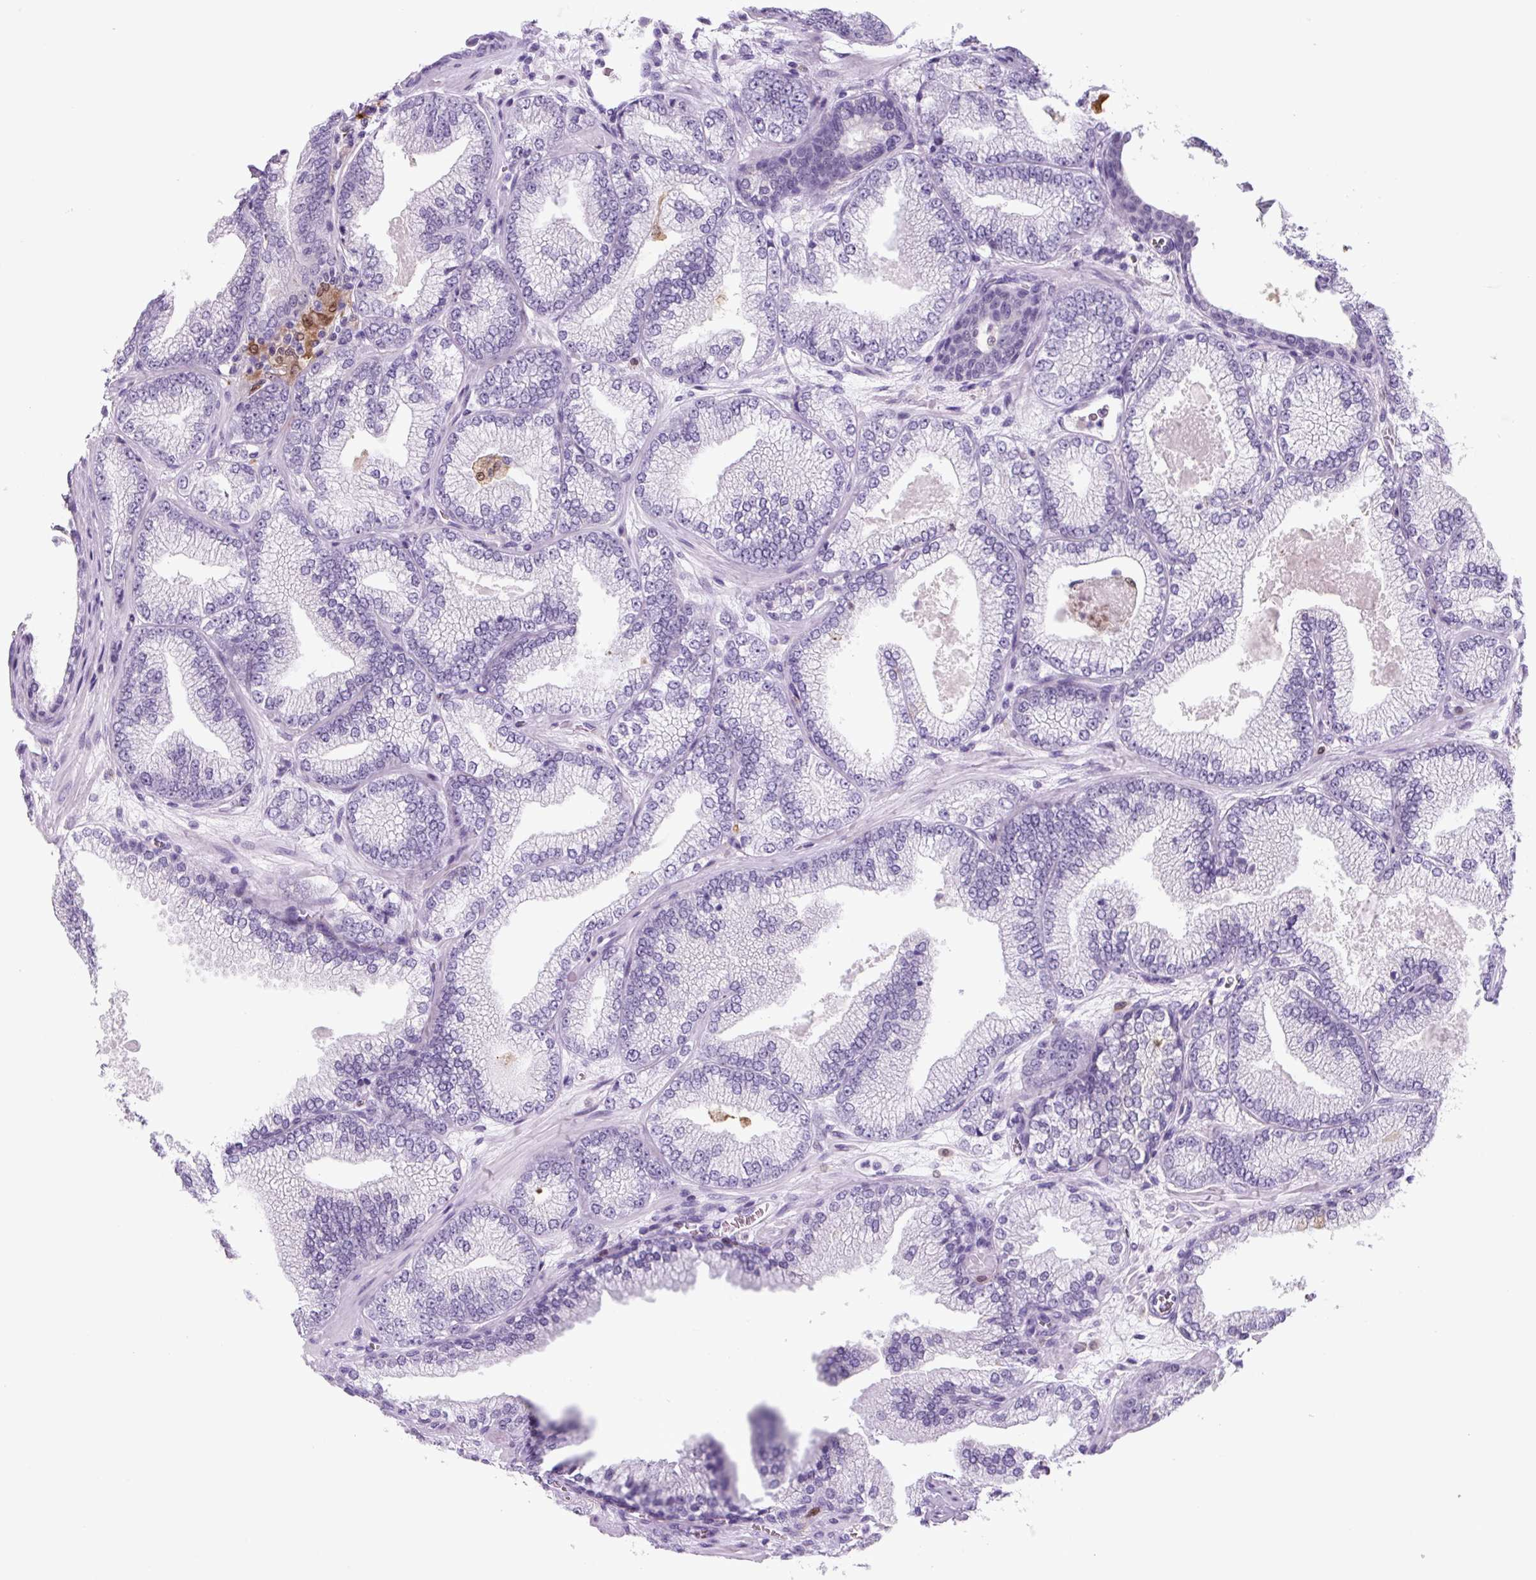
{"staining": {"intensity": "negative", "quantity": "none", "location": "none"}, "tissue": "prostate cancer", "cell_type": "Tumor cells", "image_type": "cancer", "snomed": [{"axis": "morphology", "description": "Adenocarcinoma, High grade"}, {"axis": "topography", "description": "Prostate"}], "caption": "This is an immunohistochemistry (IHC) micrograph of human prostate cancer. There is no expression in tumor cells.", "gene": "TNFRSF8", "patient": {"sex": "male", "age": 68}}